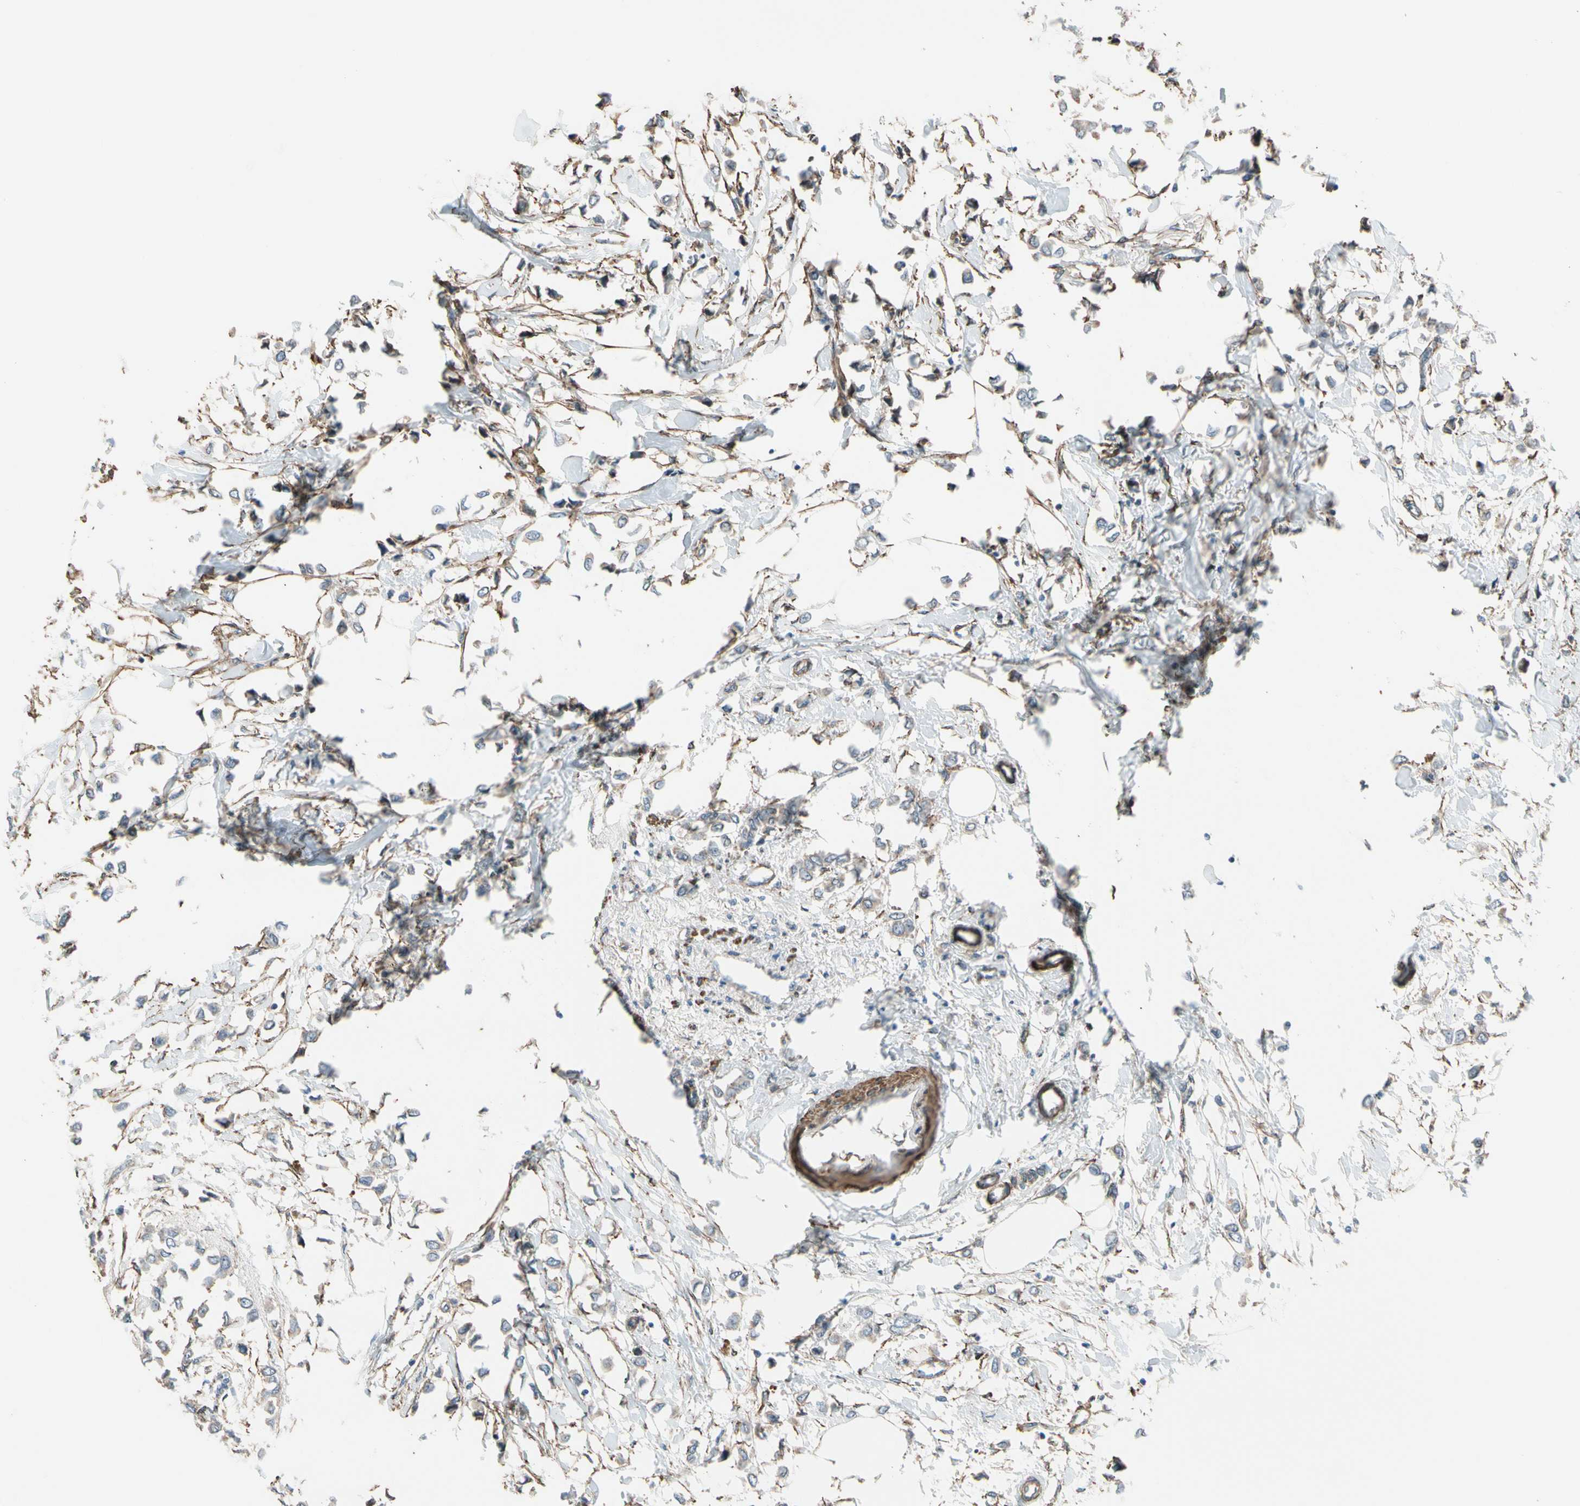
{"staining": {"intensity": "weak", "quantity": "<25%", "location": "cytoplasmic/membranous"}, "tissue": "breast cancer", "cell_type": "Tumor cells", "image_type": "cancer", "snomed": [{"axis": "morphology", "description": "Lobular carcinoma"}, {"axis": "topography", "description": "Breast"}], "caption": "IHC of breast cancer (lobular carcinoma) displays no staining in tumor cells. (DAB (3,3'-diaminobenzidine) immunohistochemistry visualized using brightfield microscopy, high magnification).", "gene": "LIMK2", "patient": {"sex": "female", "age": 51}}